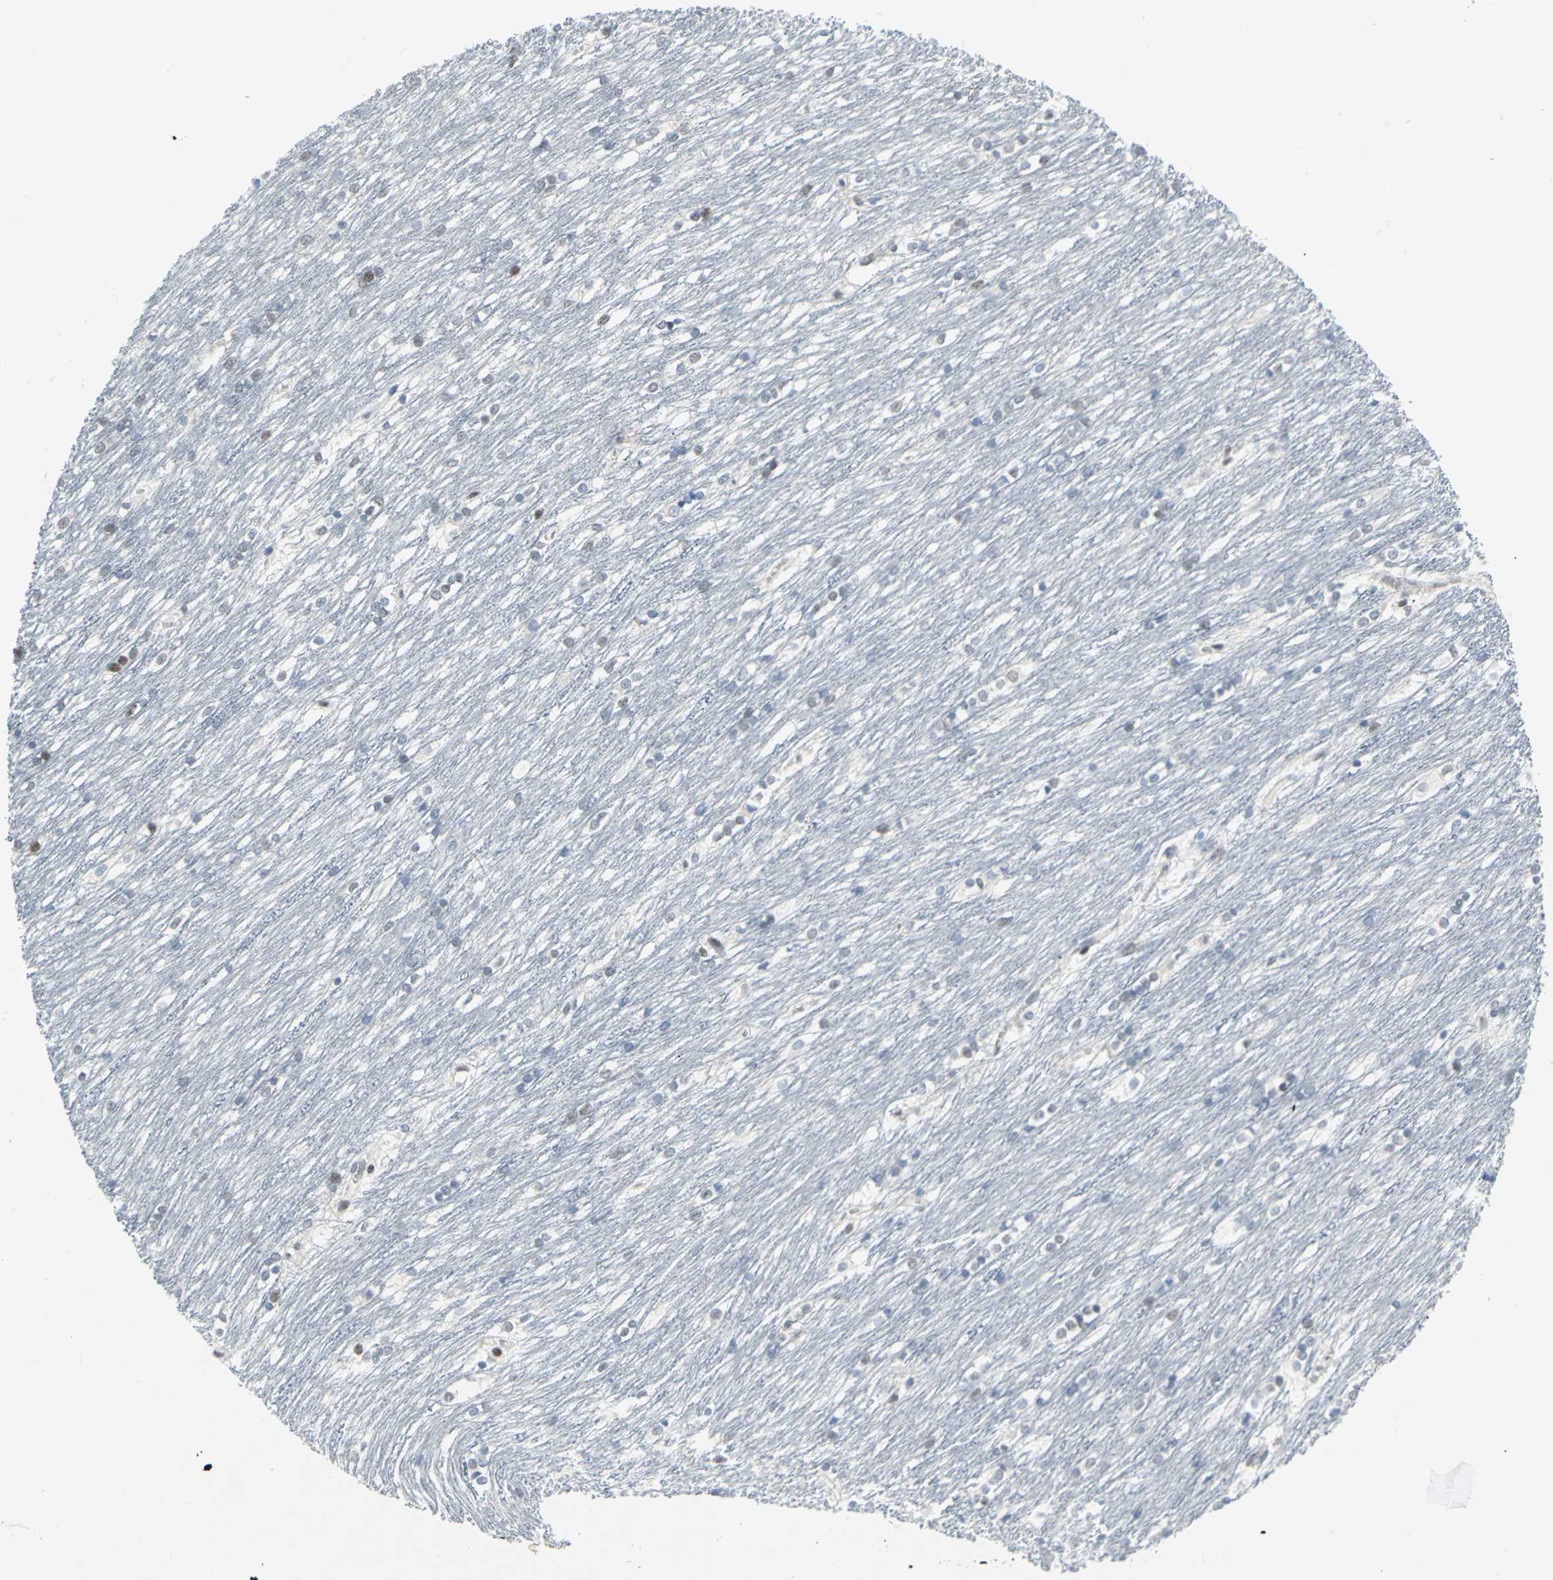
{"staining": {"intensity": "weak", "quantity": "<25%", "location": "nuclear"}, "tissue": "caudate", "cell_type": "Glial cells", "image_type": "normal", "snomed": [{"axis": "morphology", "description": "Normal tissue, NOS"}, {"axis": "topography", "description": "Lateral ventricle wall"}], "caption": "Immunohistochemistry of benign human caudate reveals no expression in glial cells.", "gene": "RPA1", "patient": {"sex": "female", "age": 19}}